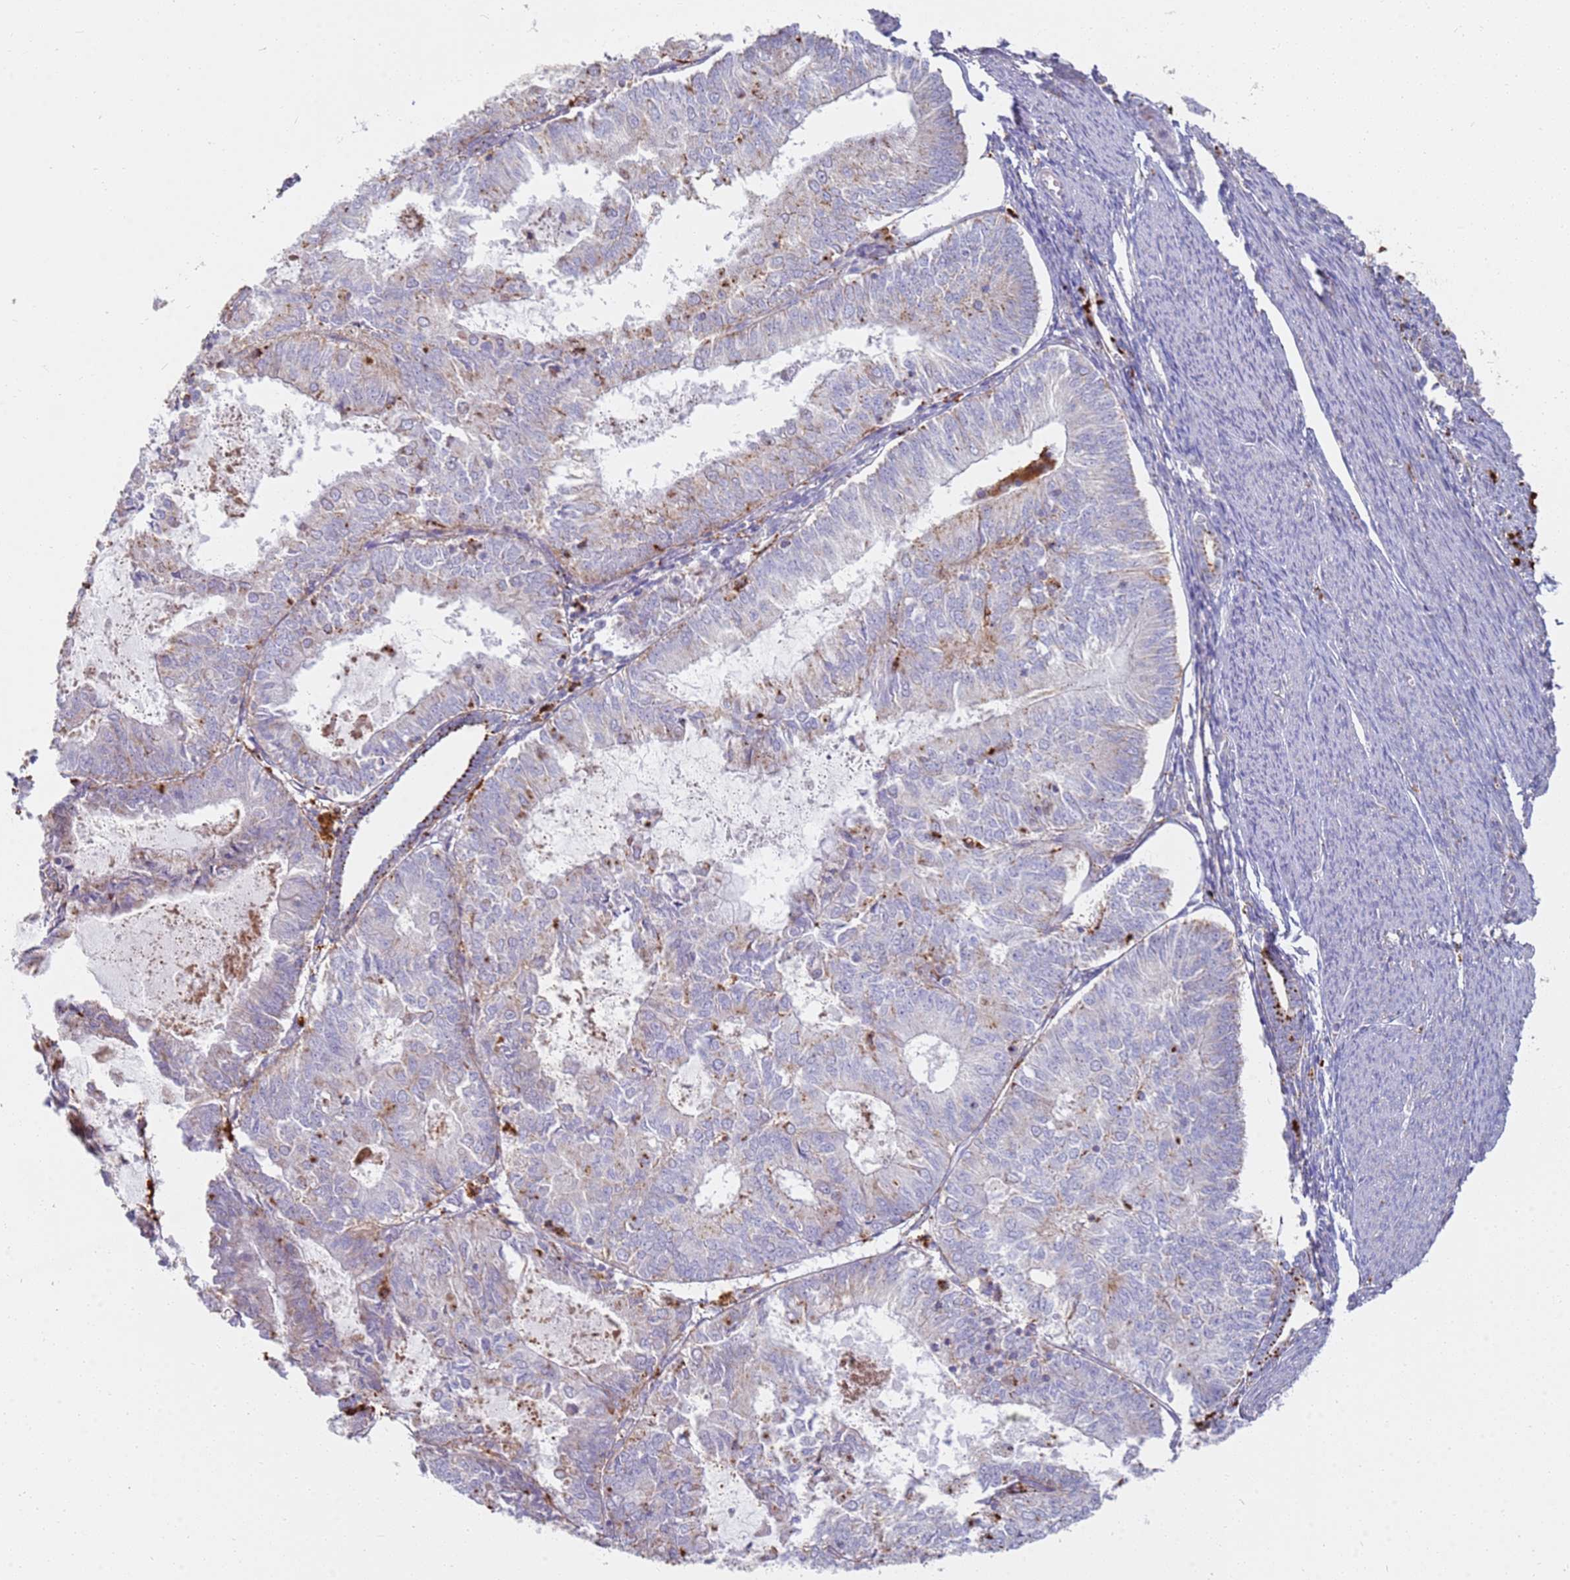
{"staining": {"intensity": "weak", "quantity": "<25%", "location": "cytoplasmic/membranous"}, "tissue": "endometrial cancer", "cell_type": "Tumor cells", "image_type": "cancer", "snomed": [{"axis": "morphology", "description": "Adenocarcinoma, NOS"}, {"axis": "topography", "description": "Endometrium"}], "caption": "A high-resolution photomicrograph shows IHC staining of endometrial cancer (adenocarcinoma), which shows no significant positivity in tumor cells.", "gene": "TMEM229B", "patient": {"sex": "female", "age": 57}}